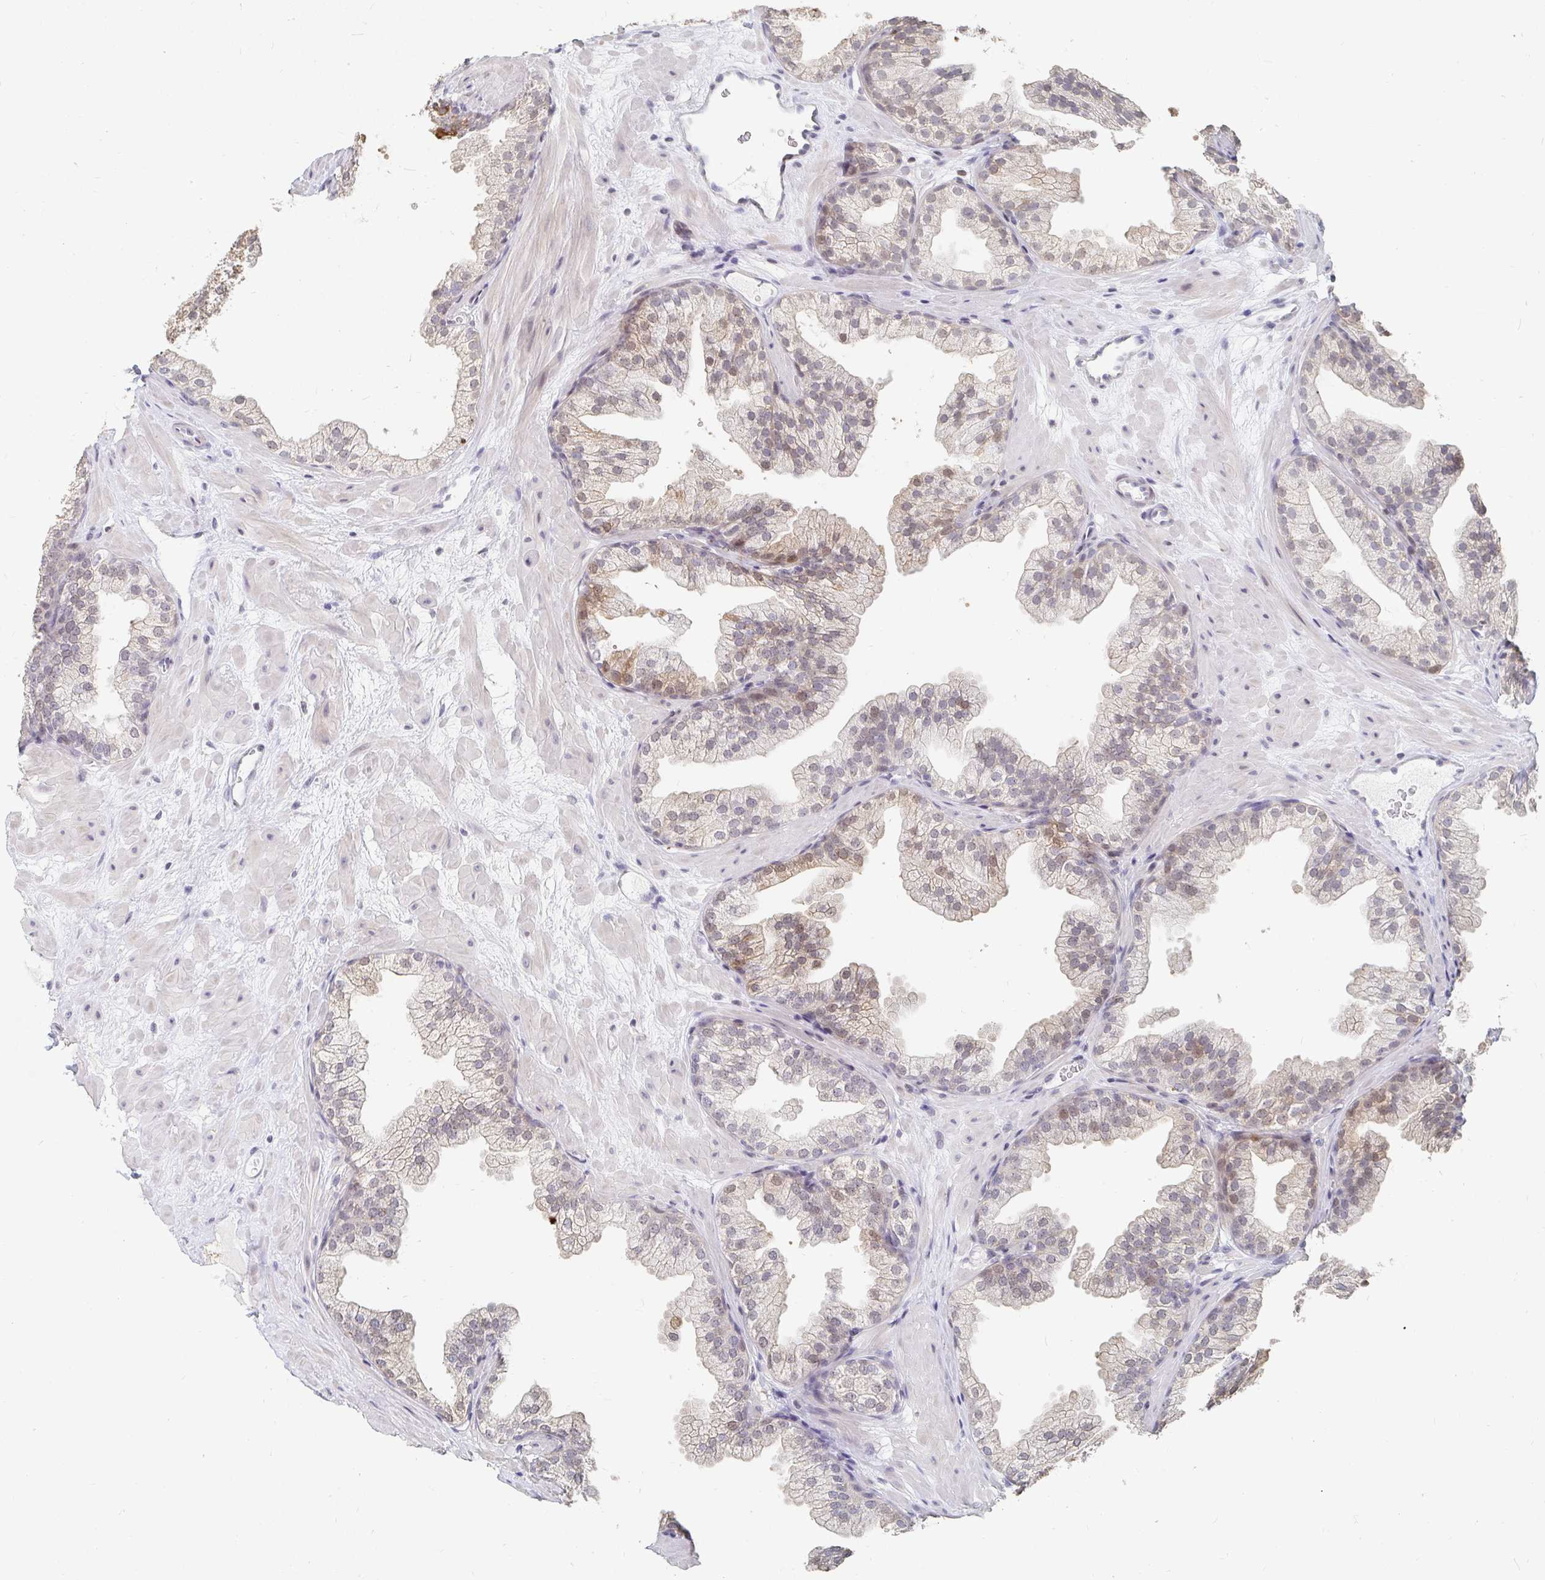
{"staining": {"intensity": "weak", "quantity": "25%-75%", "location": "cytoplasmic/membranous,nuclear"}, "tissue": "prostate", "cell_type": "Glandular cells", "image_type": "normal", "snomed": [{"axis": "morphology", "description": "Normal tissue, NOS"}, {"axis": "topography", "description": "Prostate"}], "caption": "Protein staining shows weak cytoplasmic/membranous,nuclear expression in about 25%-75% of glandular cells in benign prostate. (DAB (3,3'-diaminobenzidine) = brown stain, brightfield microscopy at high magnification).", "gene": "NME9", "patient": {"sex": "male", "age": 37}}